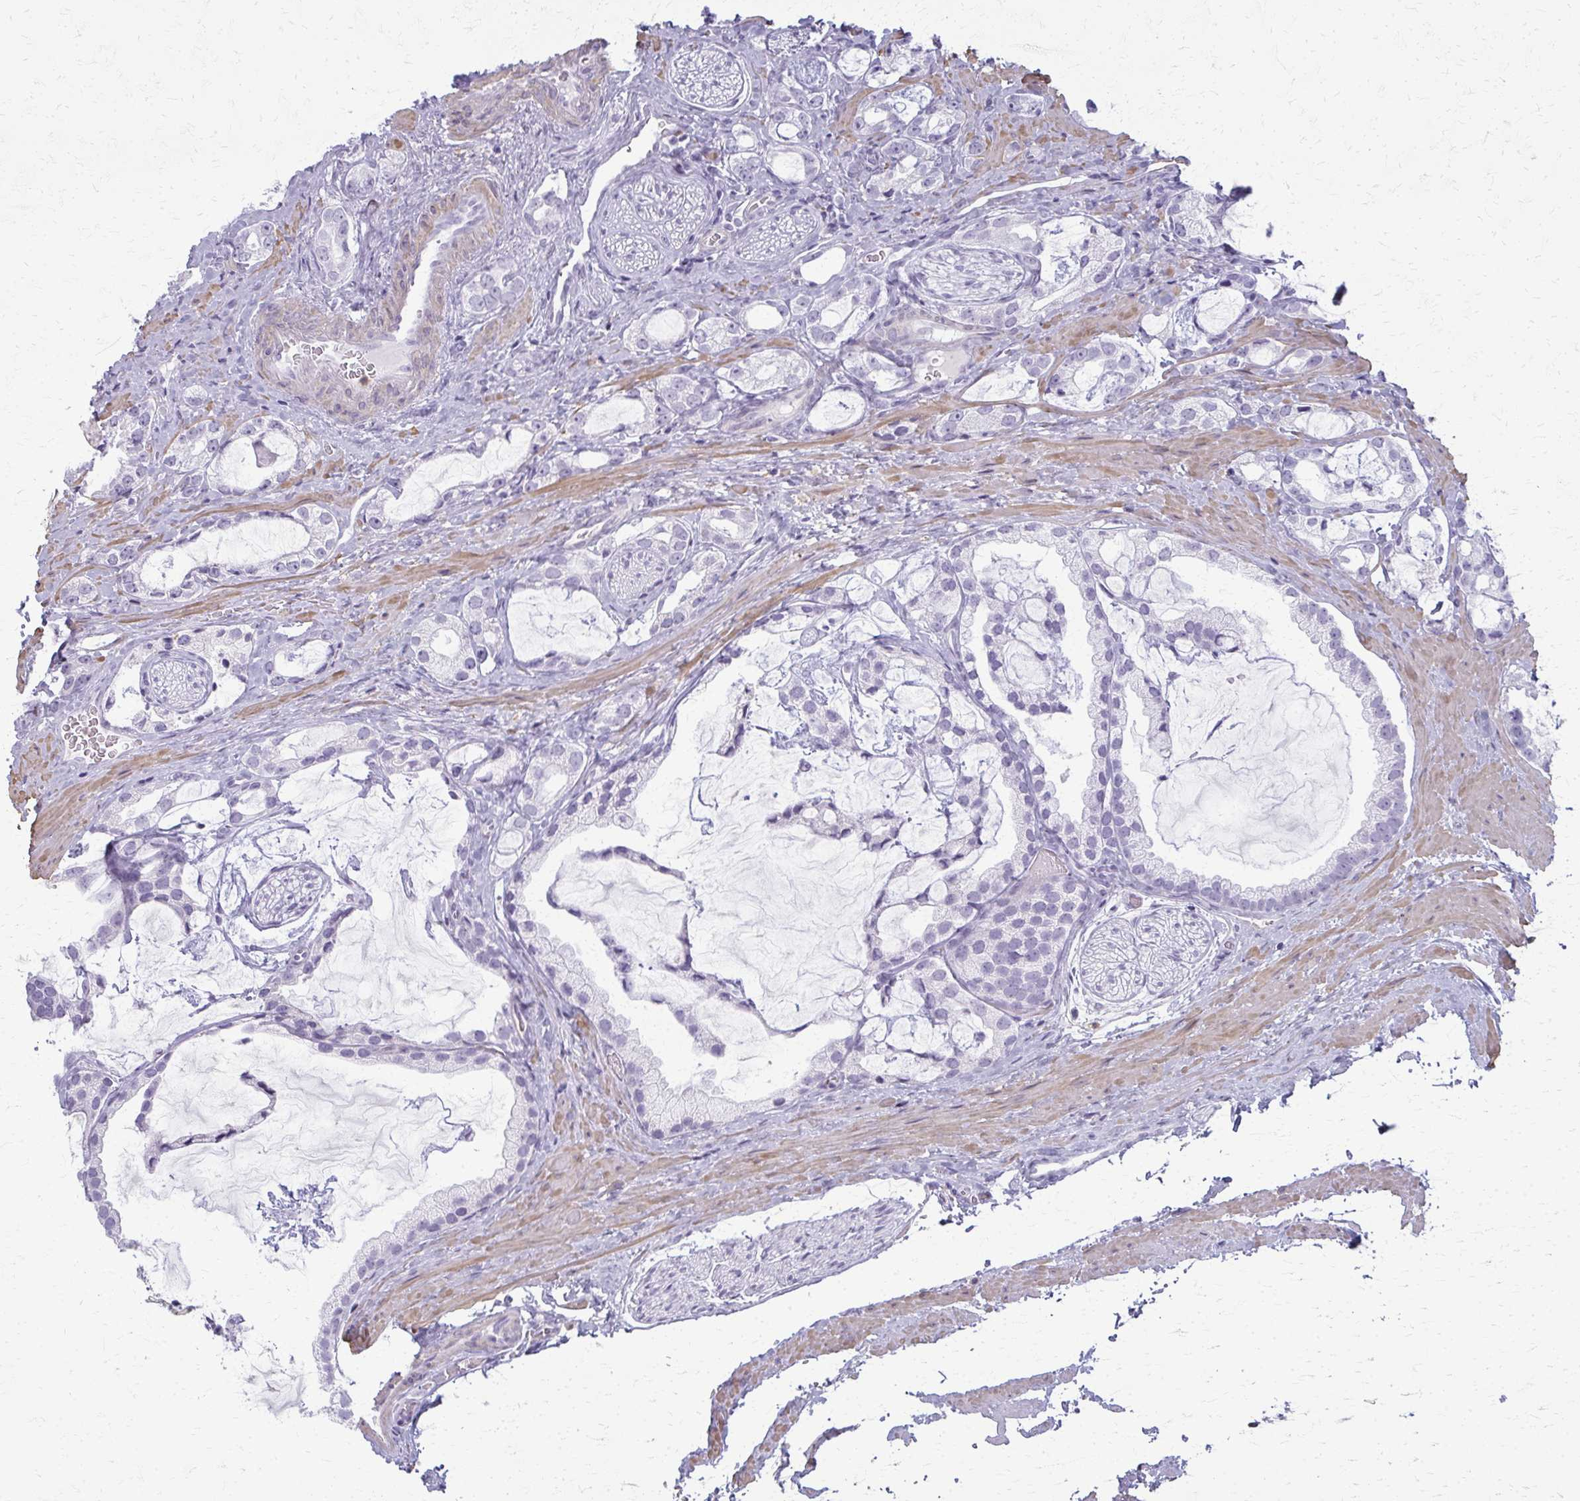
{"staining": {"intensity": "negative", "quantity": "none", "location": "none"}, "tissue": "prostate cancer", "cell_type": "Tumor cells", "image_type": "cancer", "snomed": [{"axis": "morphology", "description": "Adenocarcinoma, Medium grade"}, {"axis": "topography", "description": "Prostate"}], "caption": "High power microscopy micrograph of an immunohistochemistry micrograph of medium-grade adenocarcinoma (prostate), revealing no significant positivity in tumor cells. The staining was performed using DAB to visualize the protein expression in brown, while the nuclei were stained in blue with hematoxylin (Magnification: 20x).", "gene": "CA3", "patient": {"sex": "male", "age": 57}}